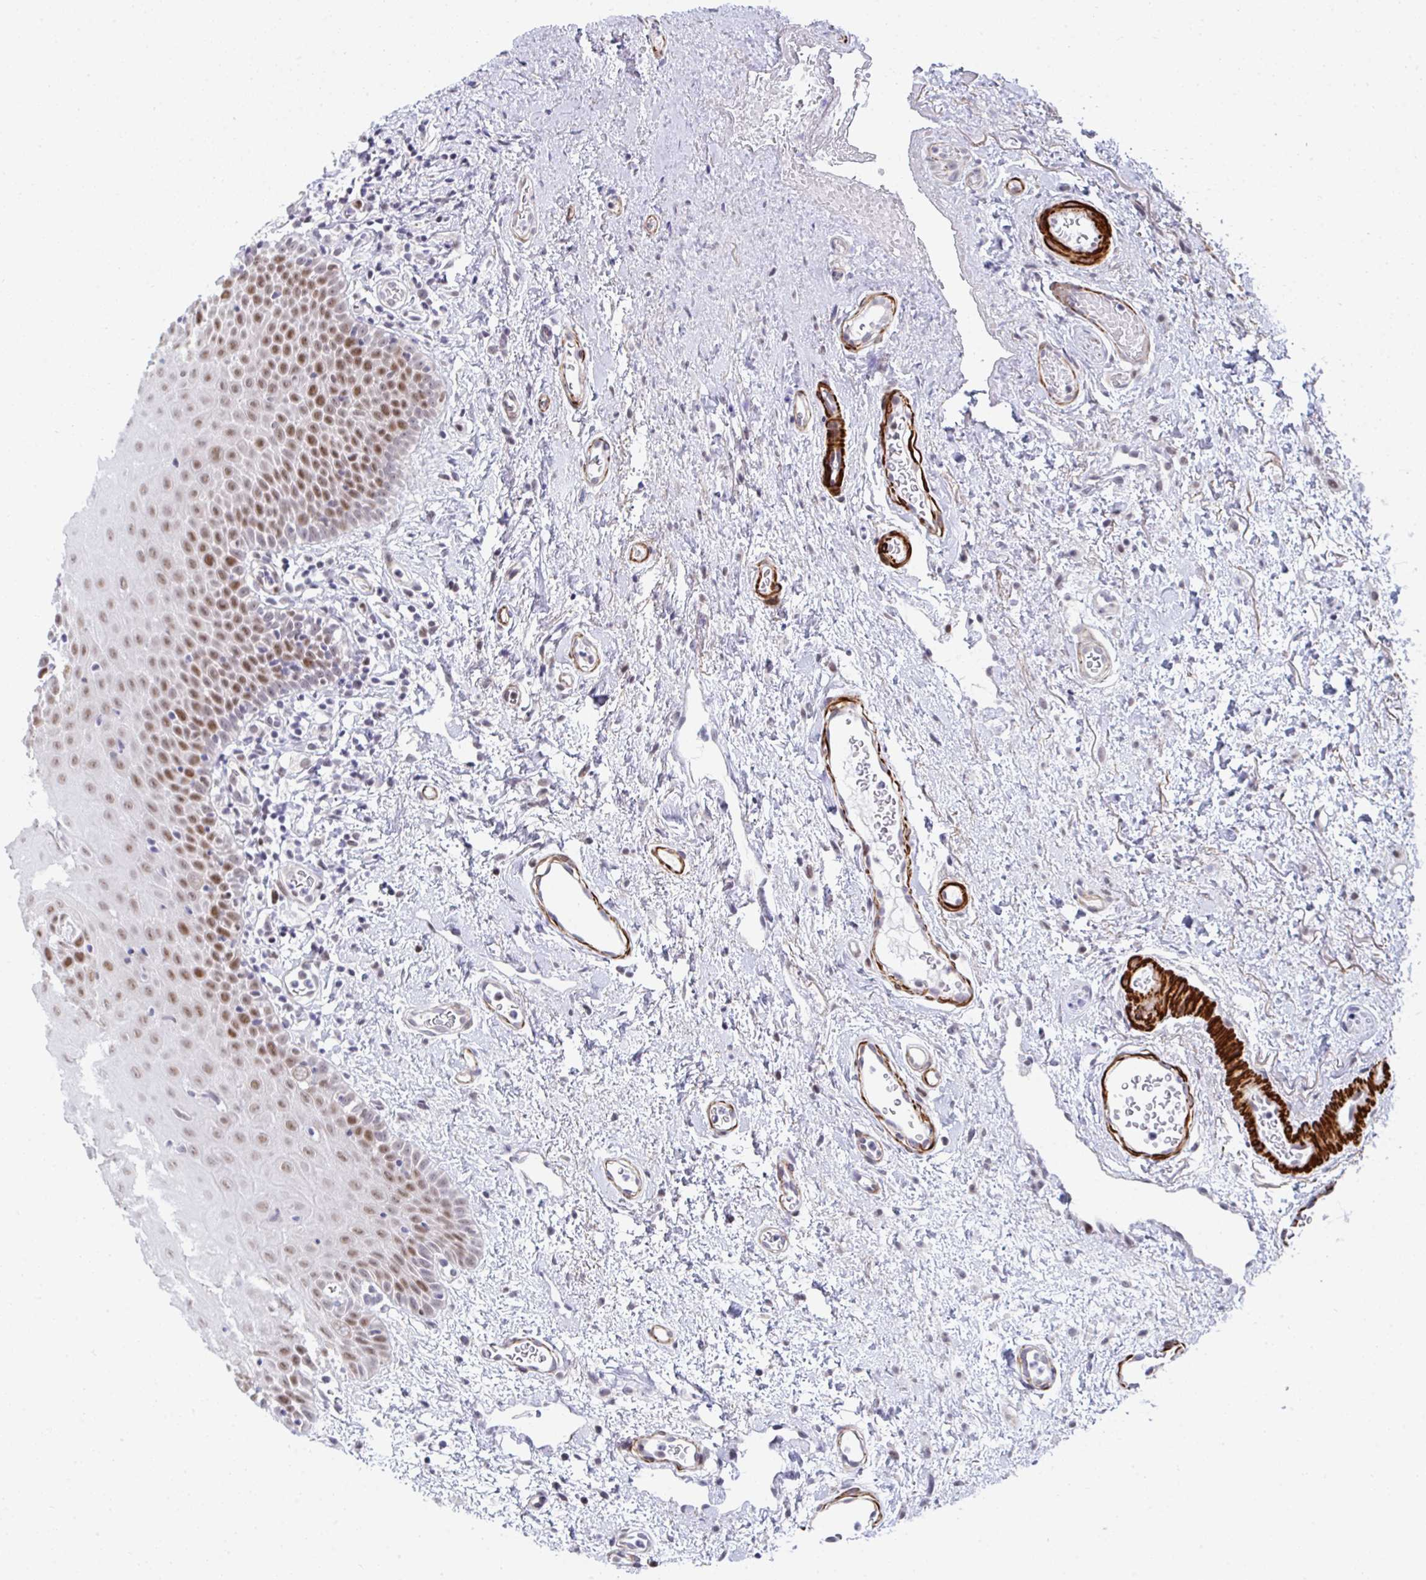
{"staining": {"intensity": "moderate", "quantity": "25%-75%", "location": "nuclear"}, "tissue": "oral mucosa", "cell_type": "Squamous epithelial cells", "image_type": "normal", "snomed": [{"axis": "morphology", "description": "Normal tissue, NOS"}, {"axis": "topography", "description": "Oral tissue"}, {"axis": "topography", "description": "Head-Neck"}], "caption": "Immunohistochemical staining of benign human oral mucosa exhibits medium levels of moderate nuclear expression in about 25%-75% of squamous epithelial cells. (brown staining indicates protein expression, while blue staining denotes nuclei).", "gene": "GINS2", "patient": {"sex": "female", "age": 55}}